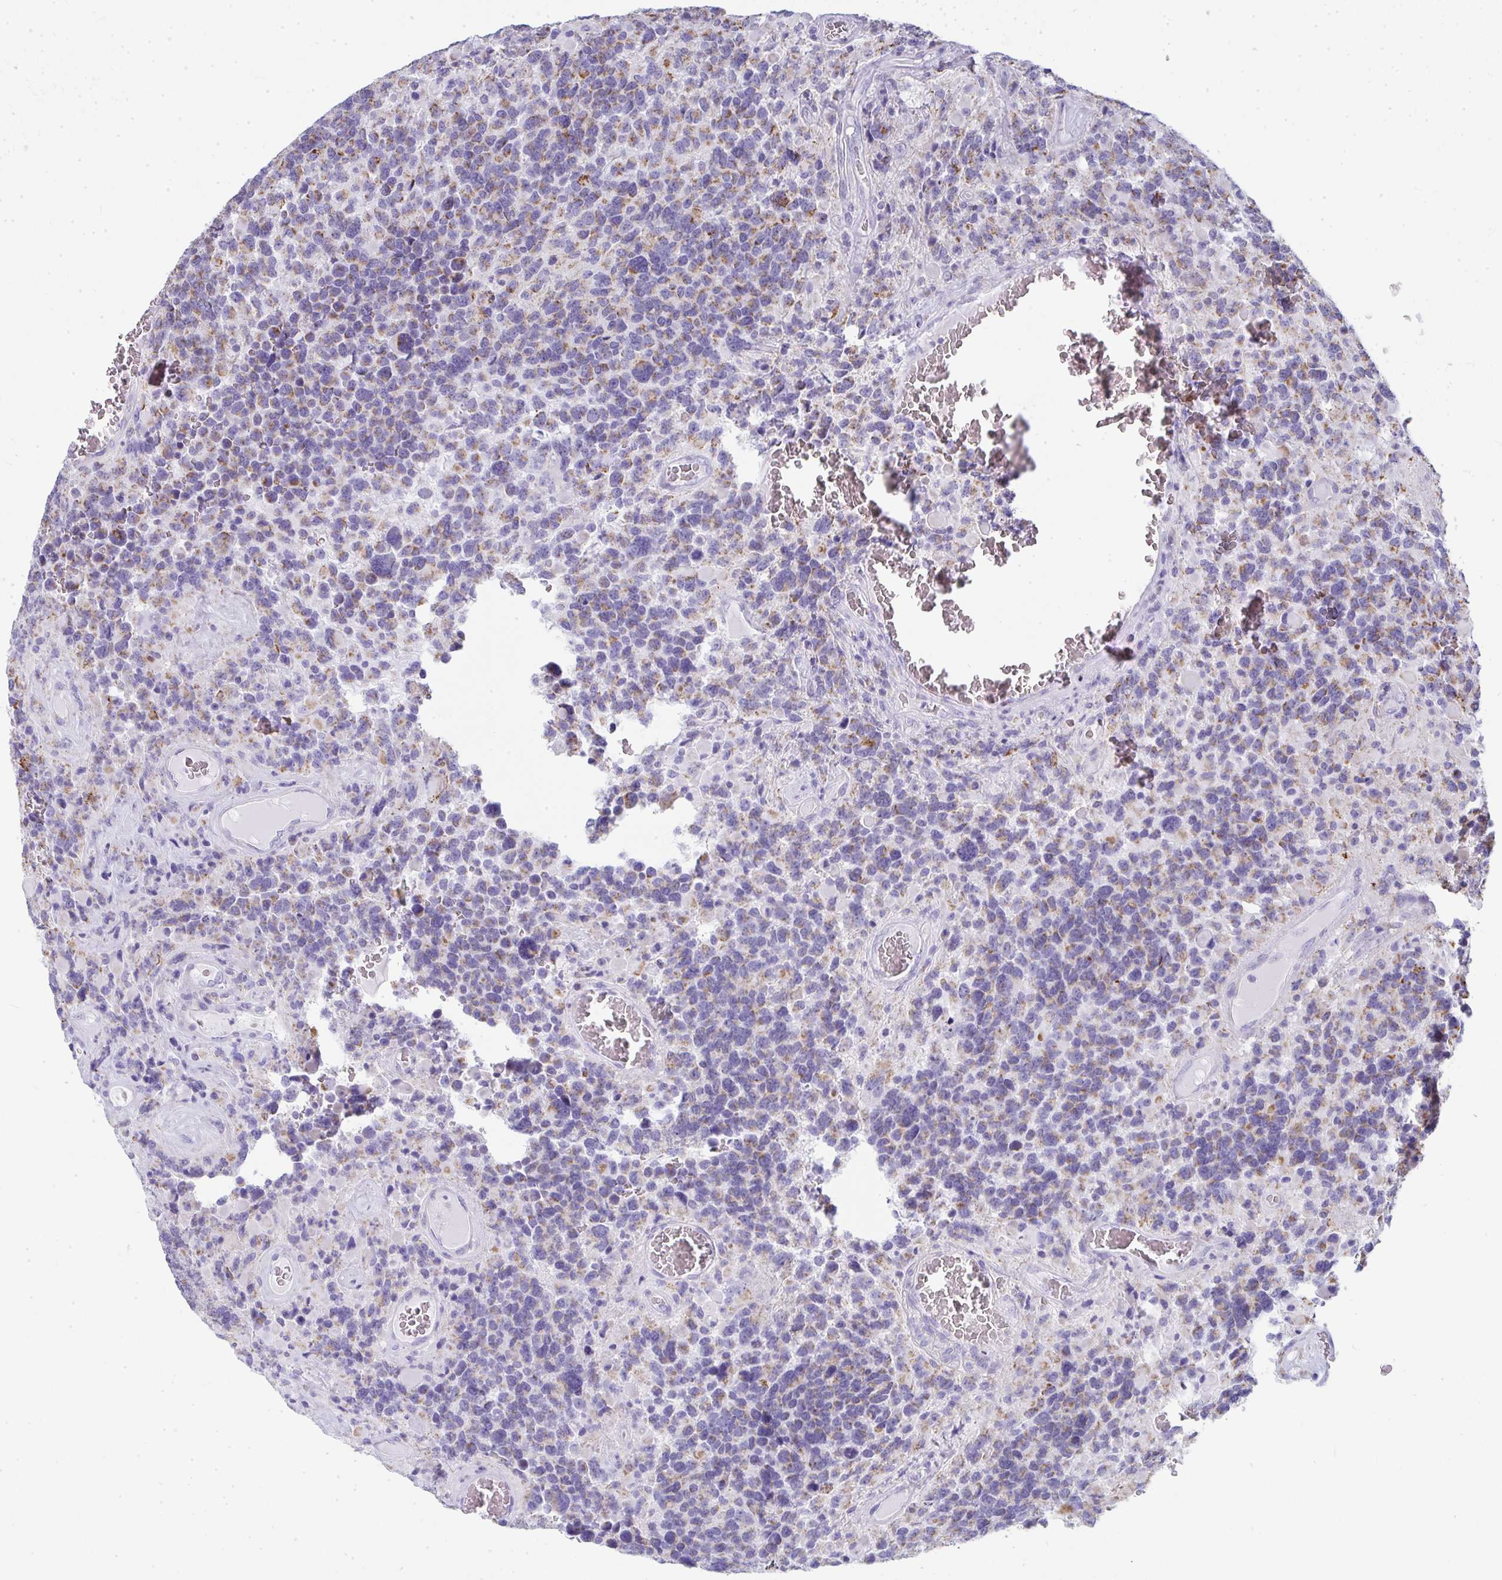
{"staining": {"intensity": "weak", "quantity": "25%-75%", "location": "cytoplasmic/membranous"}, "tissue": "glioma", "cell_type": "Tumor cells", "image_type": "cancer", "snomed": [{"axis": "morphology", "description": "Glioma, malignant, High grade"}, {"axis": "topography", "description": "Brain"}], "caption": "Immunohistochemical staining of glioma exhibits low levels of weak cytoplasmic/membranous protein staining in approximately 25%-75% of tumor cells.", "gene": "SLC6A1", "patient": {"sex": "female", "age": 40}}